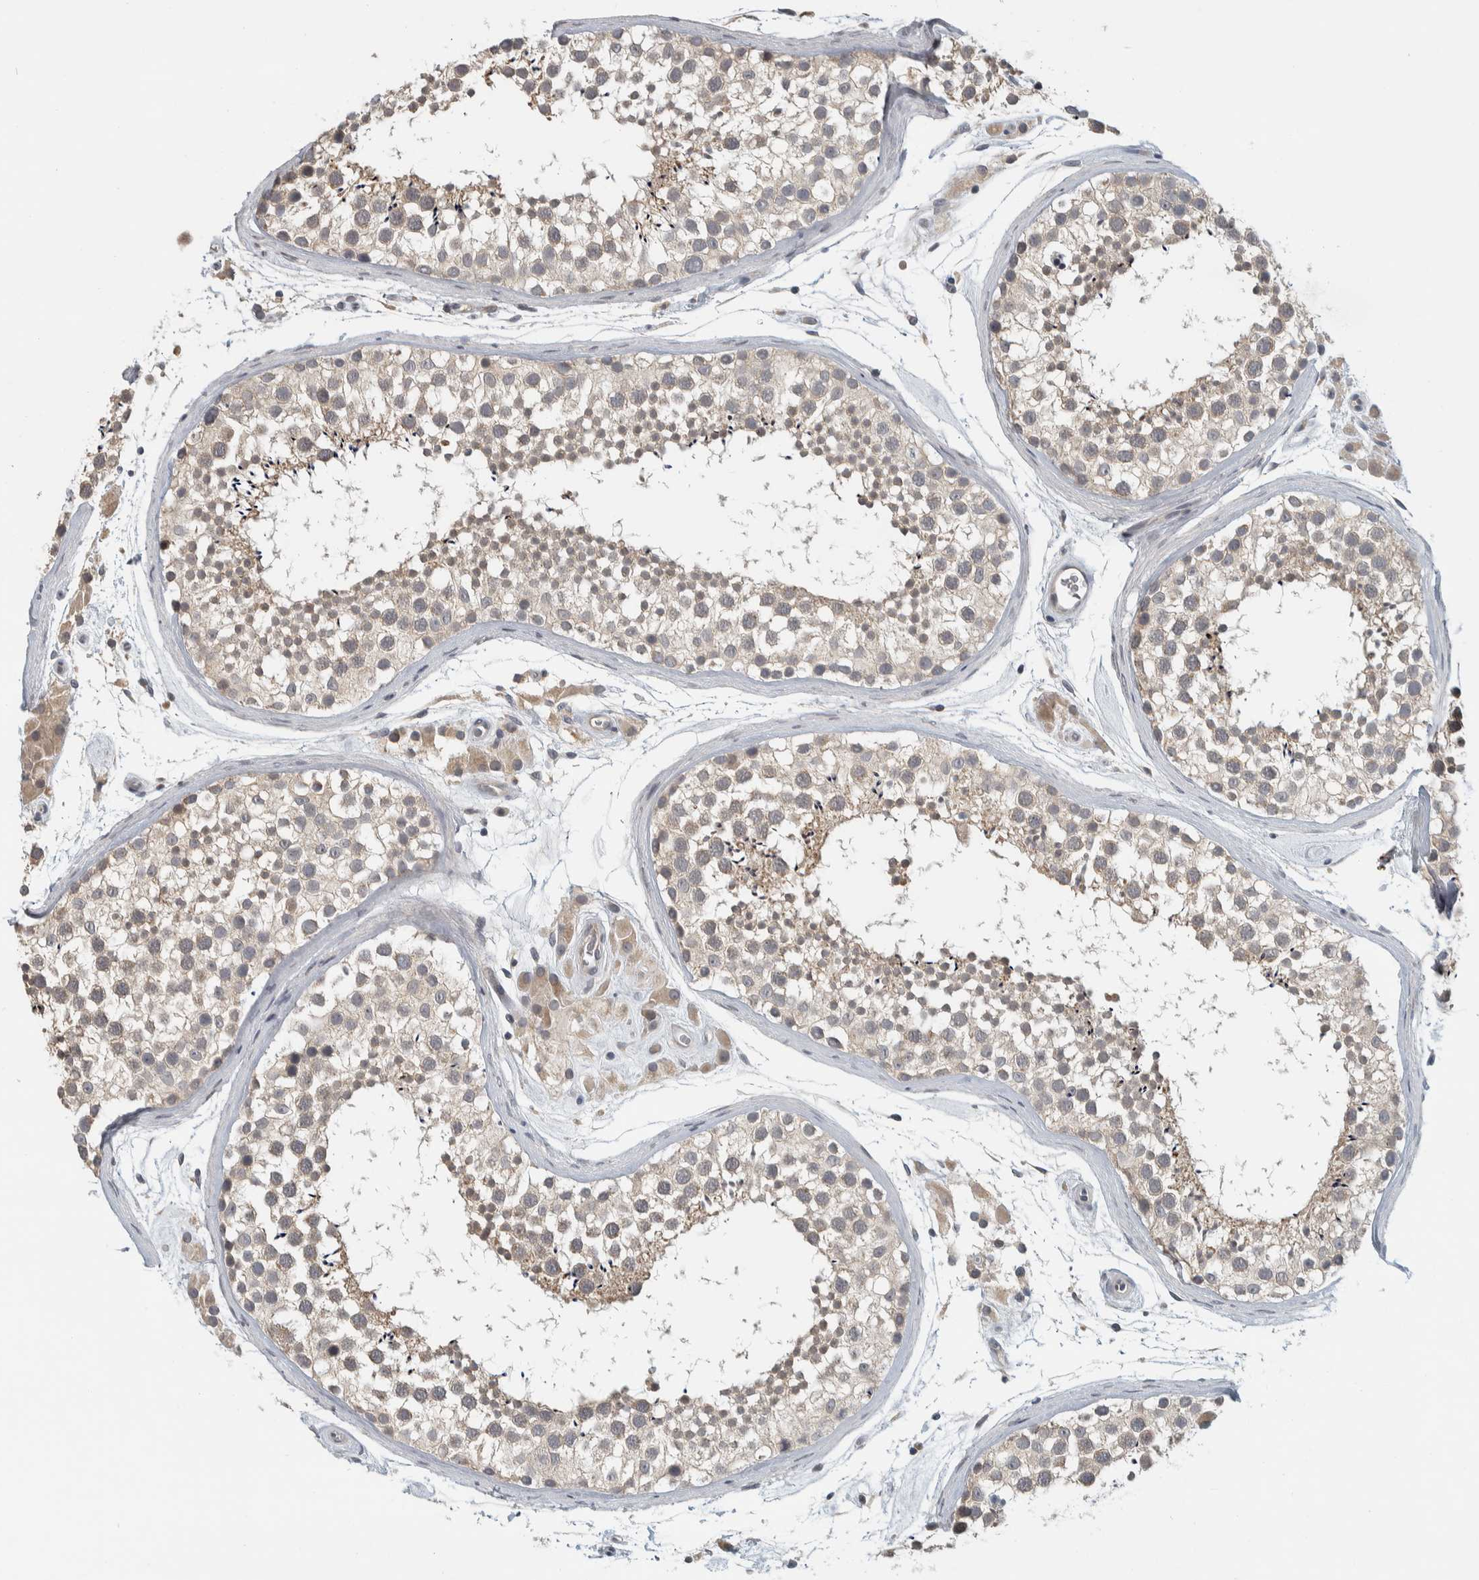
{"staining": {"intensity": "moderate", "quantity": "<25%", "location": "cytoplasmic/membranous"}, "tissue": "testis", "cell_type": "Cells in seminiferous ducts", "image_type": "normal", "snomed": [{"axis": "morphology", "description": "Normal tissue, NOS"}, {"axis": "topography", "description": "Testis"}], "caption": "DAB (3,3'-diaminobenzidine) immunohistochemical staining of unremarkable human testis demonstrates moderate cytoplasmic/membranous protein staining in approximately <25% of cells in seminiferous ducts.", "gene": "AFP", "patient": {"sex": "male", "age": 46}}